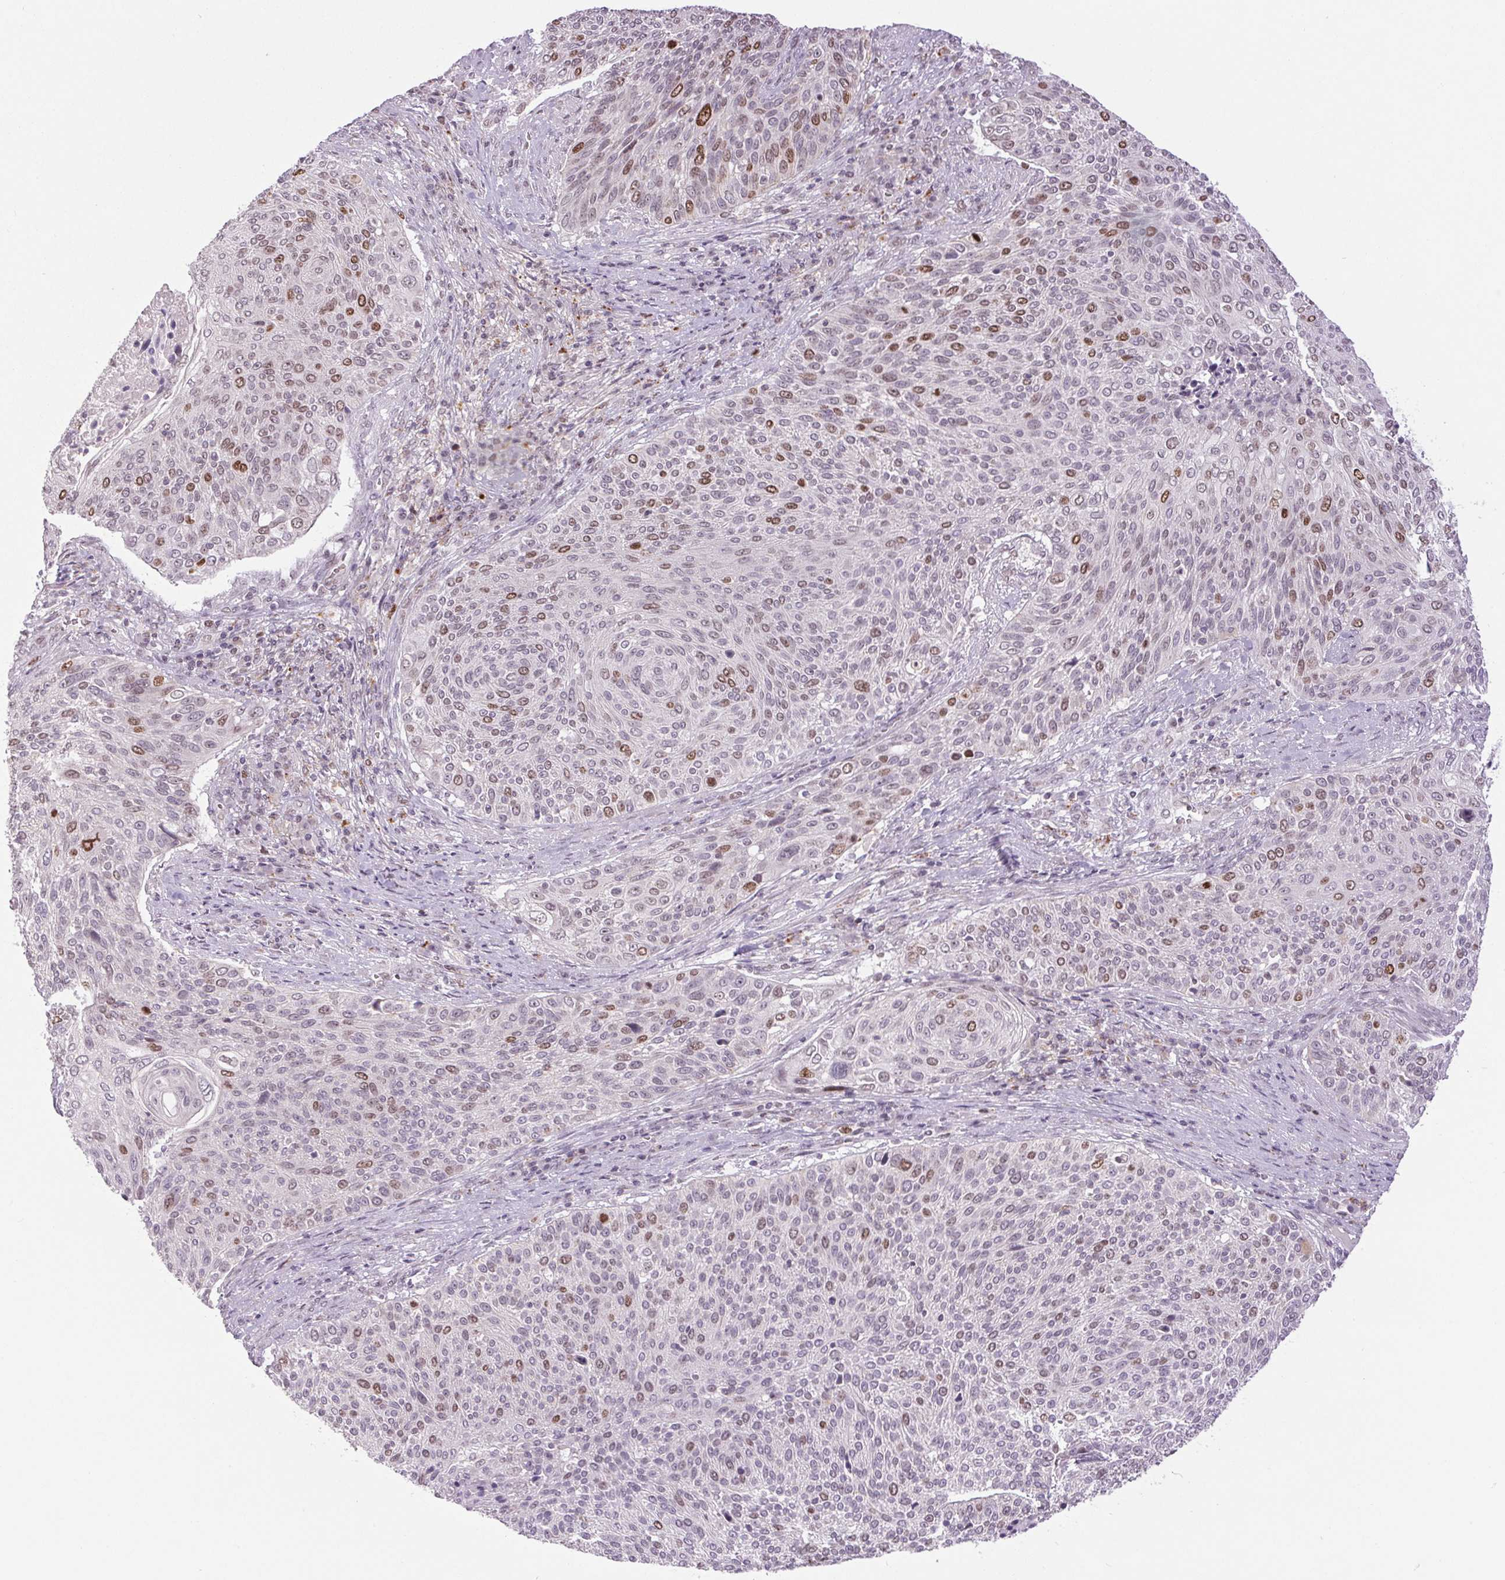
{"staining": {"intensity": "moderate", "quantity": "<25%", "location": "nuclear"}, "tissue": "cervical cancer", "cell_type": "Tumor cells", "image_type": "cancer", "snomed": [{"axis": "morphology", "description": "Squamous cell carcinoma, NOS"}, {"axis": "topography", "description": "Cervix"}], "caption": "High-power microscopy captured an immunohistochemistry (IHC) micrograph of cervical cancer, revealing moderate nuclear staining in about <25% of tumor cells.", "gene": "SMIM6", "patient": {"sex": "female", "age": 31}}